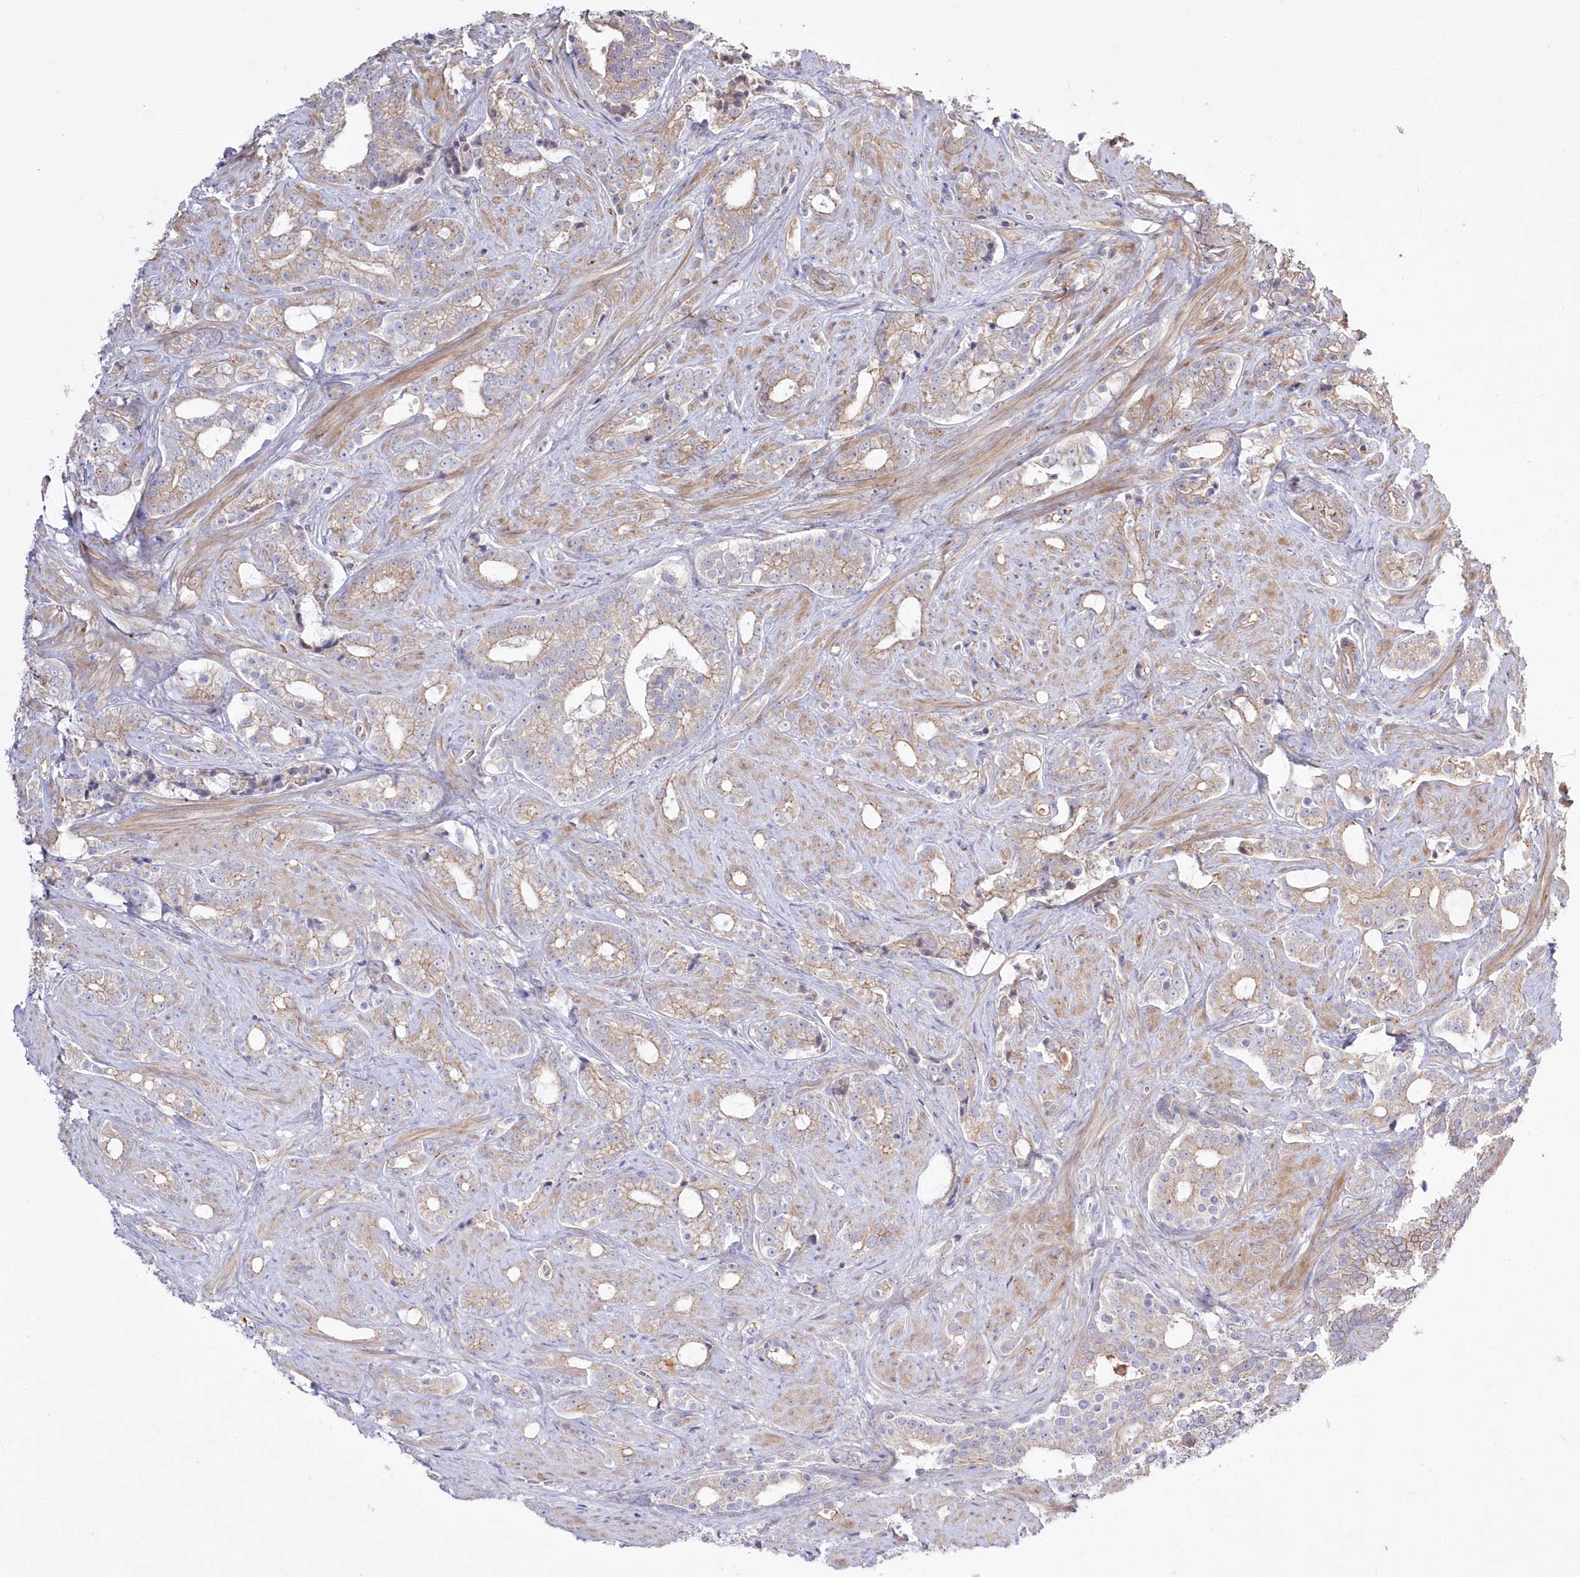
{"staining": {"intensity": "weak", "quantity": ">75%", "location": "cytoplasmic/membranous"}, "tissue": "prostate cancer", "cell_type": "Tumor cells", "image_type": "cancer", "snomed": [{"axis": "morphology", "description": "Adenocarcinoma, High grade"}, {"axis": "topography", "description": "Prostate and seminal vesicle, NOS"}], "caption": "This is a micrograph of IHC staining of high-grade adenocarcinoma (prostate), which shows weak staining in the cytoplasmic/membranous of tumor cells.", "gene": "WBP1L", "patient": {"sex": "male", "age": 67}}